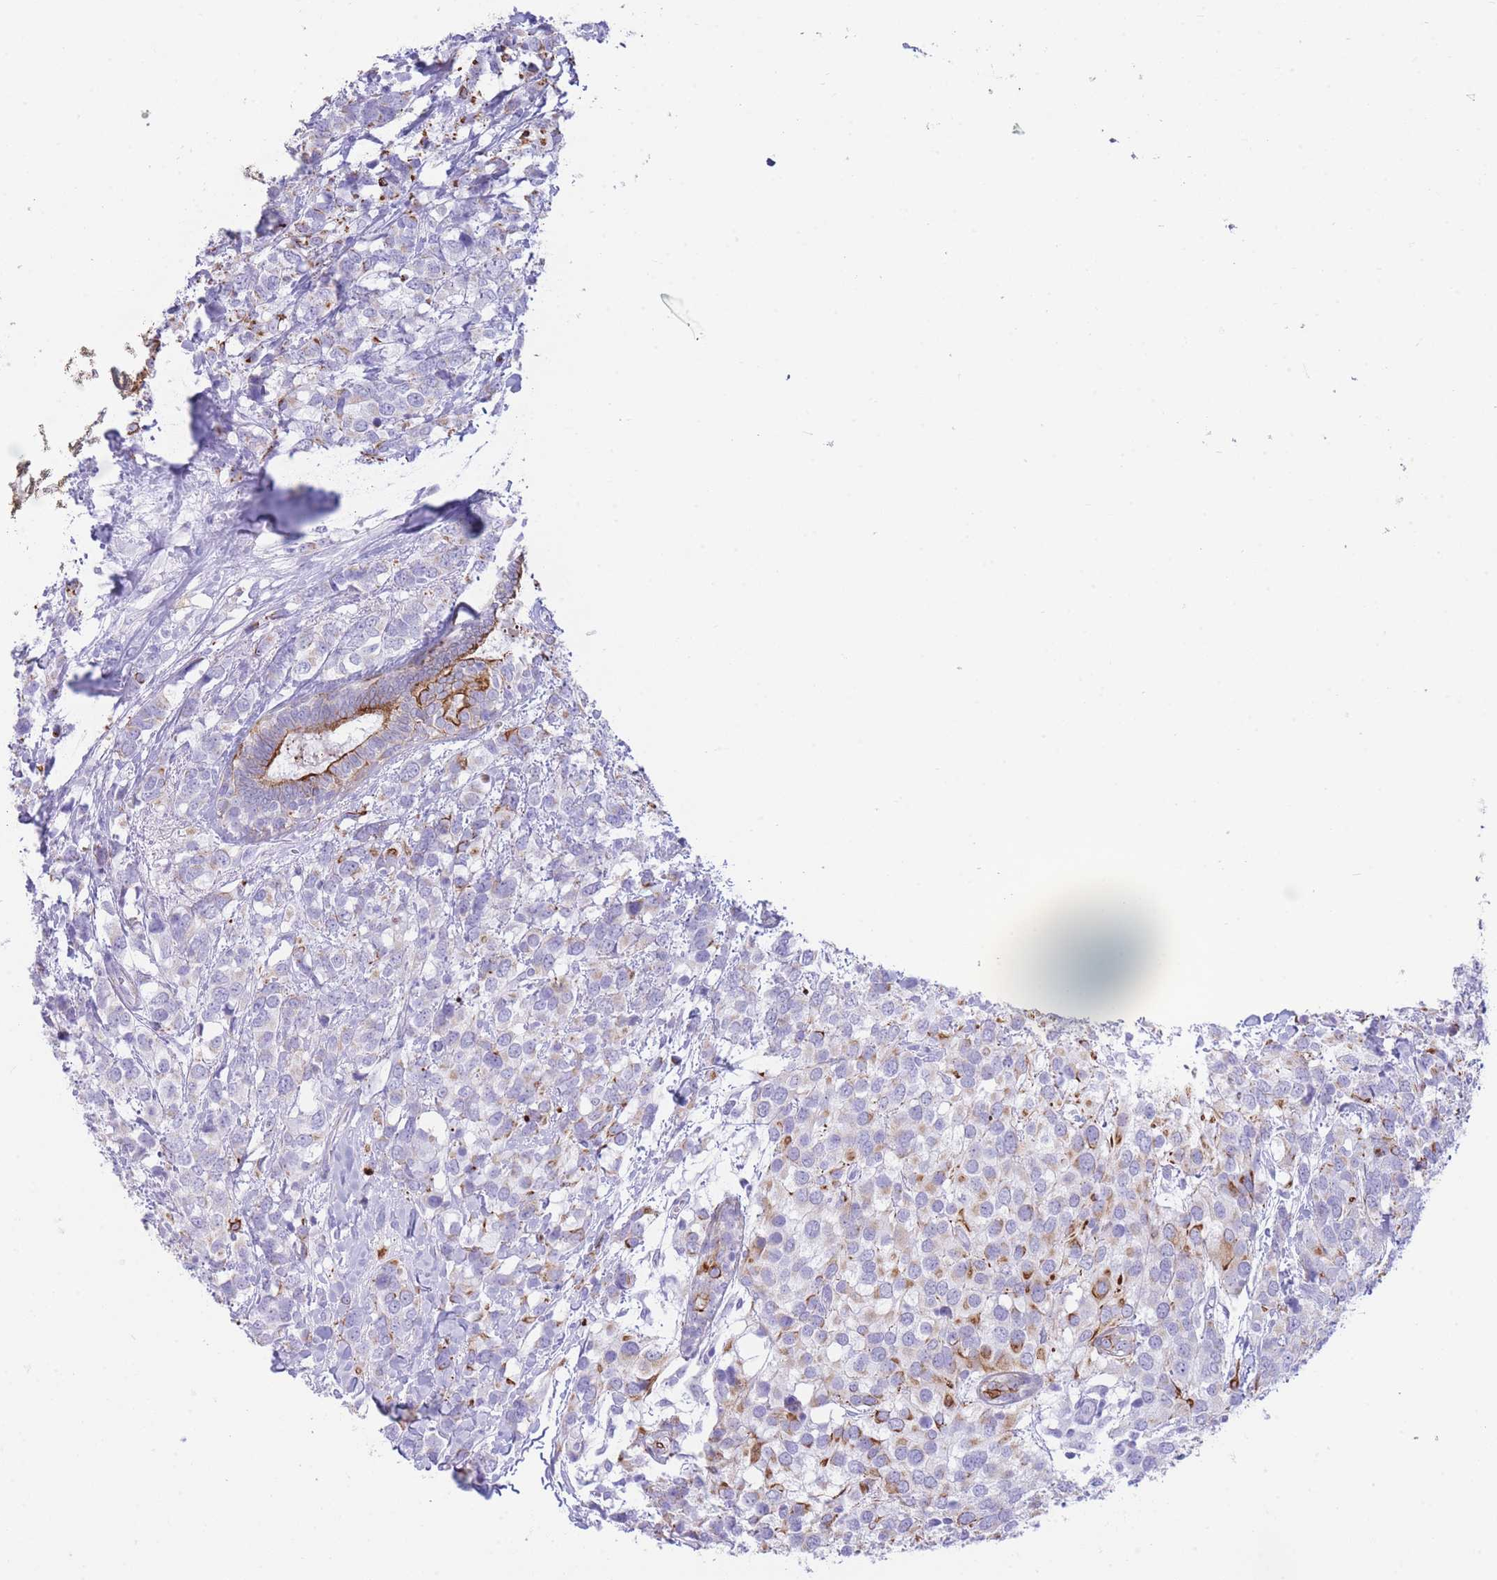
{"staining": {"intensity": "strong", "quantity": "<25%", "location": "cytoplasmic/membranous"}, "tissue": "breast cancer", "cell_type": "Tumor cells", "image_type": "cancer", "snomed": [{"axis": "morphology", "description": "Lobular carcinoma"}, {"axis": "topography", "description": "Breast"}], "caption": "A photomicrograph of human lobular carcinoma (breast) stained for a protein reveals strong cytoplasmic/membranous brown staining in tumor cells. Ihc stains the protein in brown and the nuclei are stained blue.", "gene": "VWA8", "patient": {"sex": "female", "age": 59}}